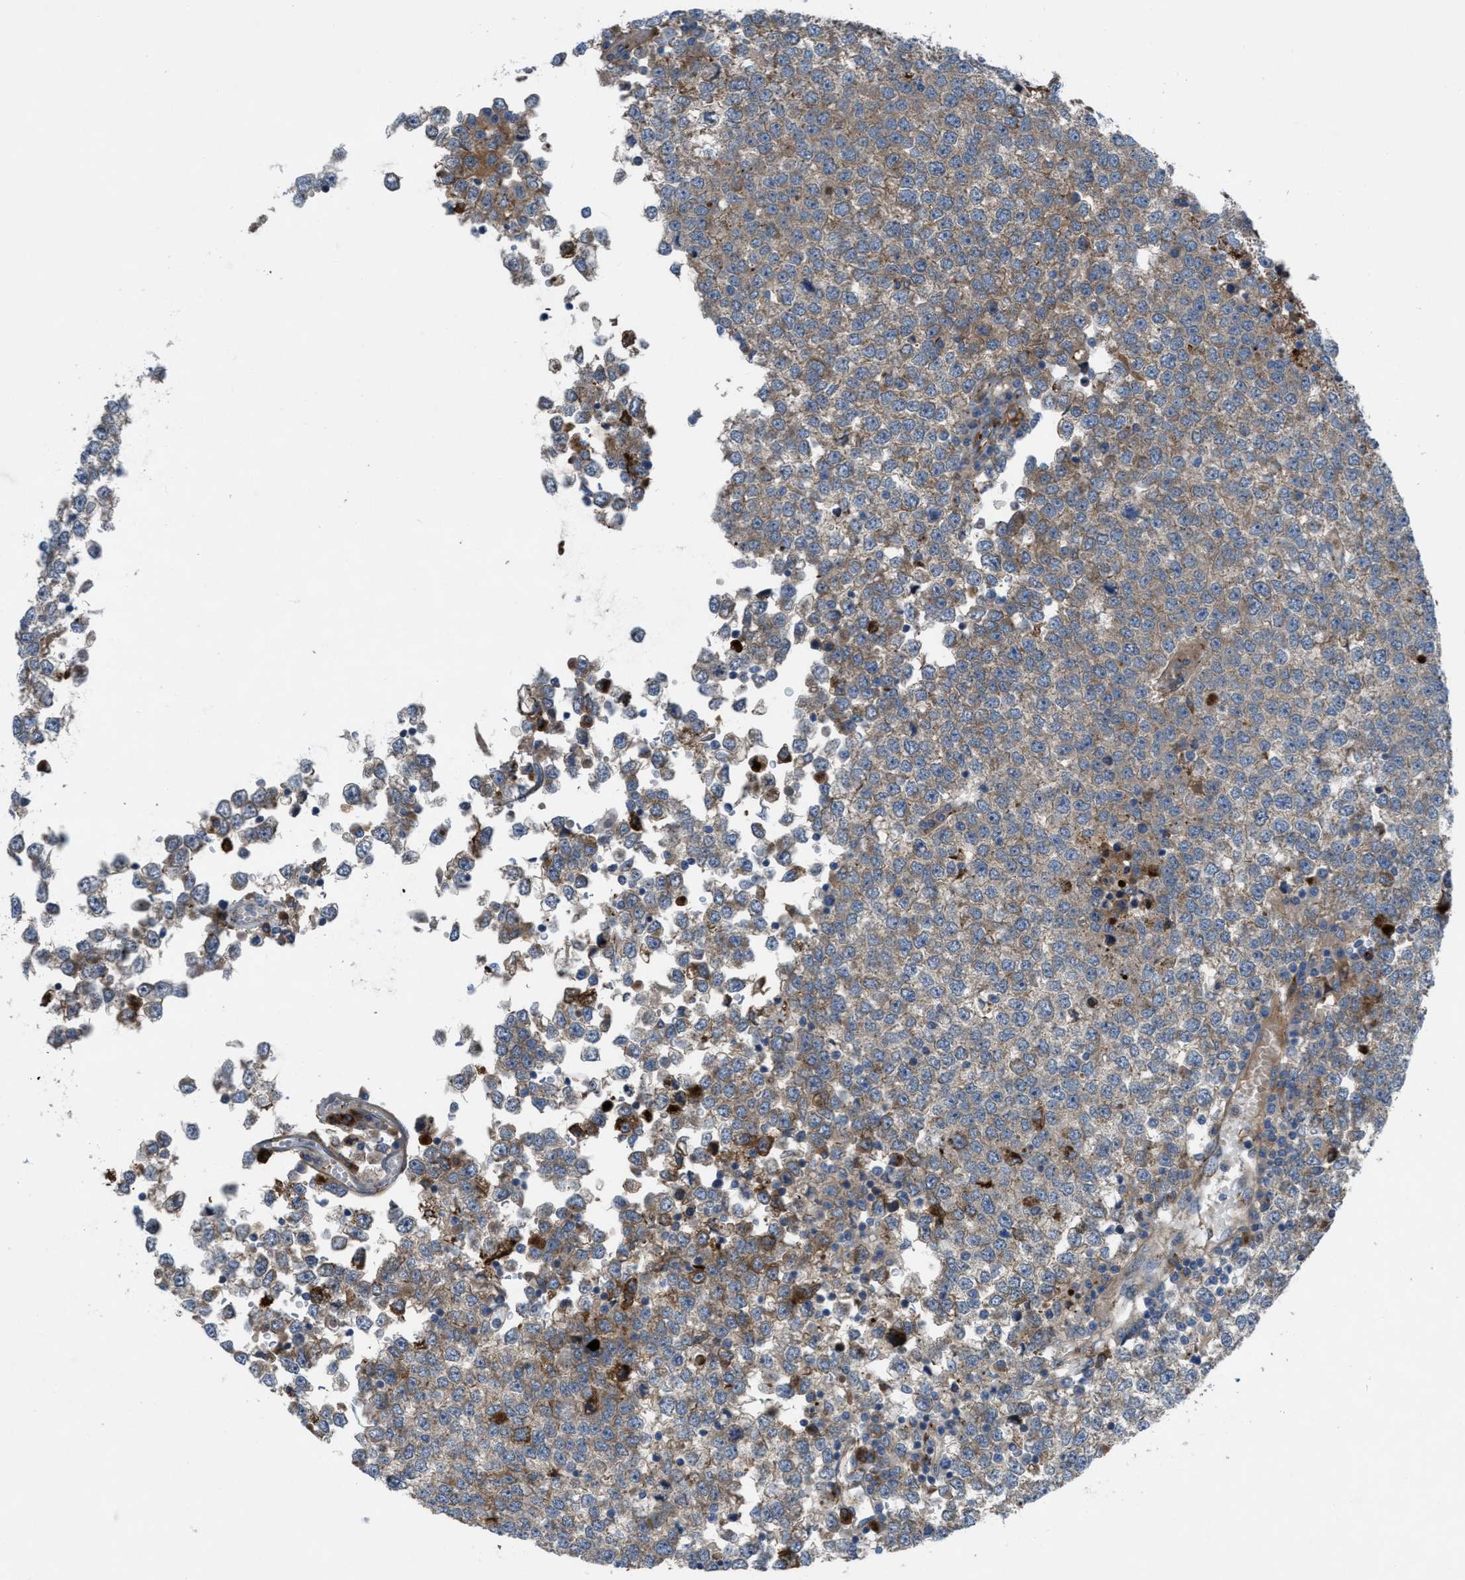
{"staining": {"intensity": "moderate", "quantity": ">75%", "location": "cytoplasmic/membranous"}, "tissue": "testis cancer", "cell_type": "Tumor cells", "image_type": "cancer", "snomed": [{"axis": "morphology", "description": "Seminoma, NOS"}, {"axis": "topography", "description": "Testis"}], "caption": "Immunohistochemistry (IHC) photomicrograph of seminoma (testis) stained for a protein (brown), which demonstrates medium levels of moderate cytoplasmic/membranous staining in about >75% of tumor cells.", "gene": "SLC6A9", "patient": {"sex": "male", "age": 52}}